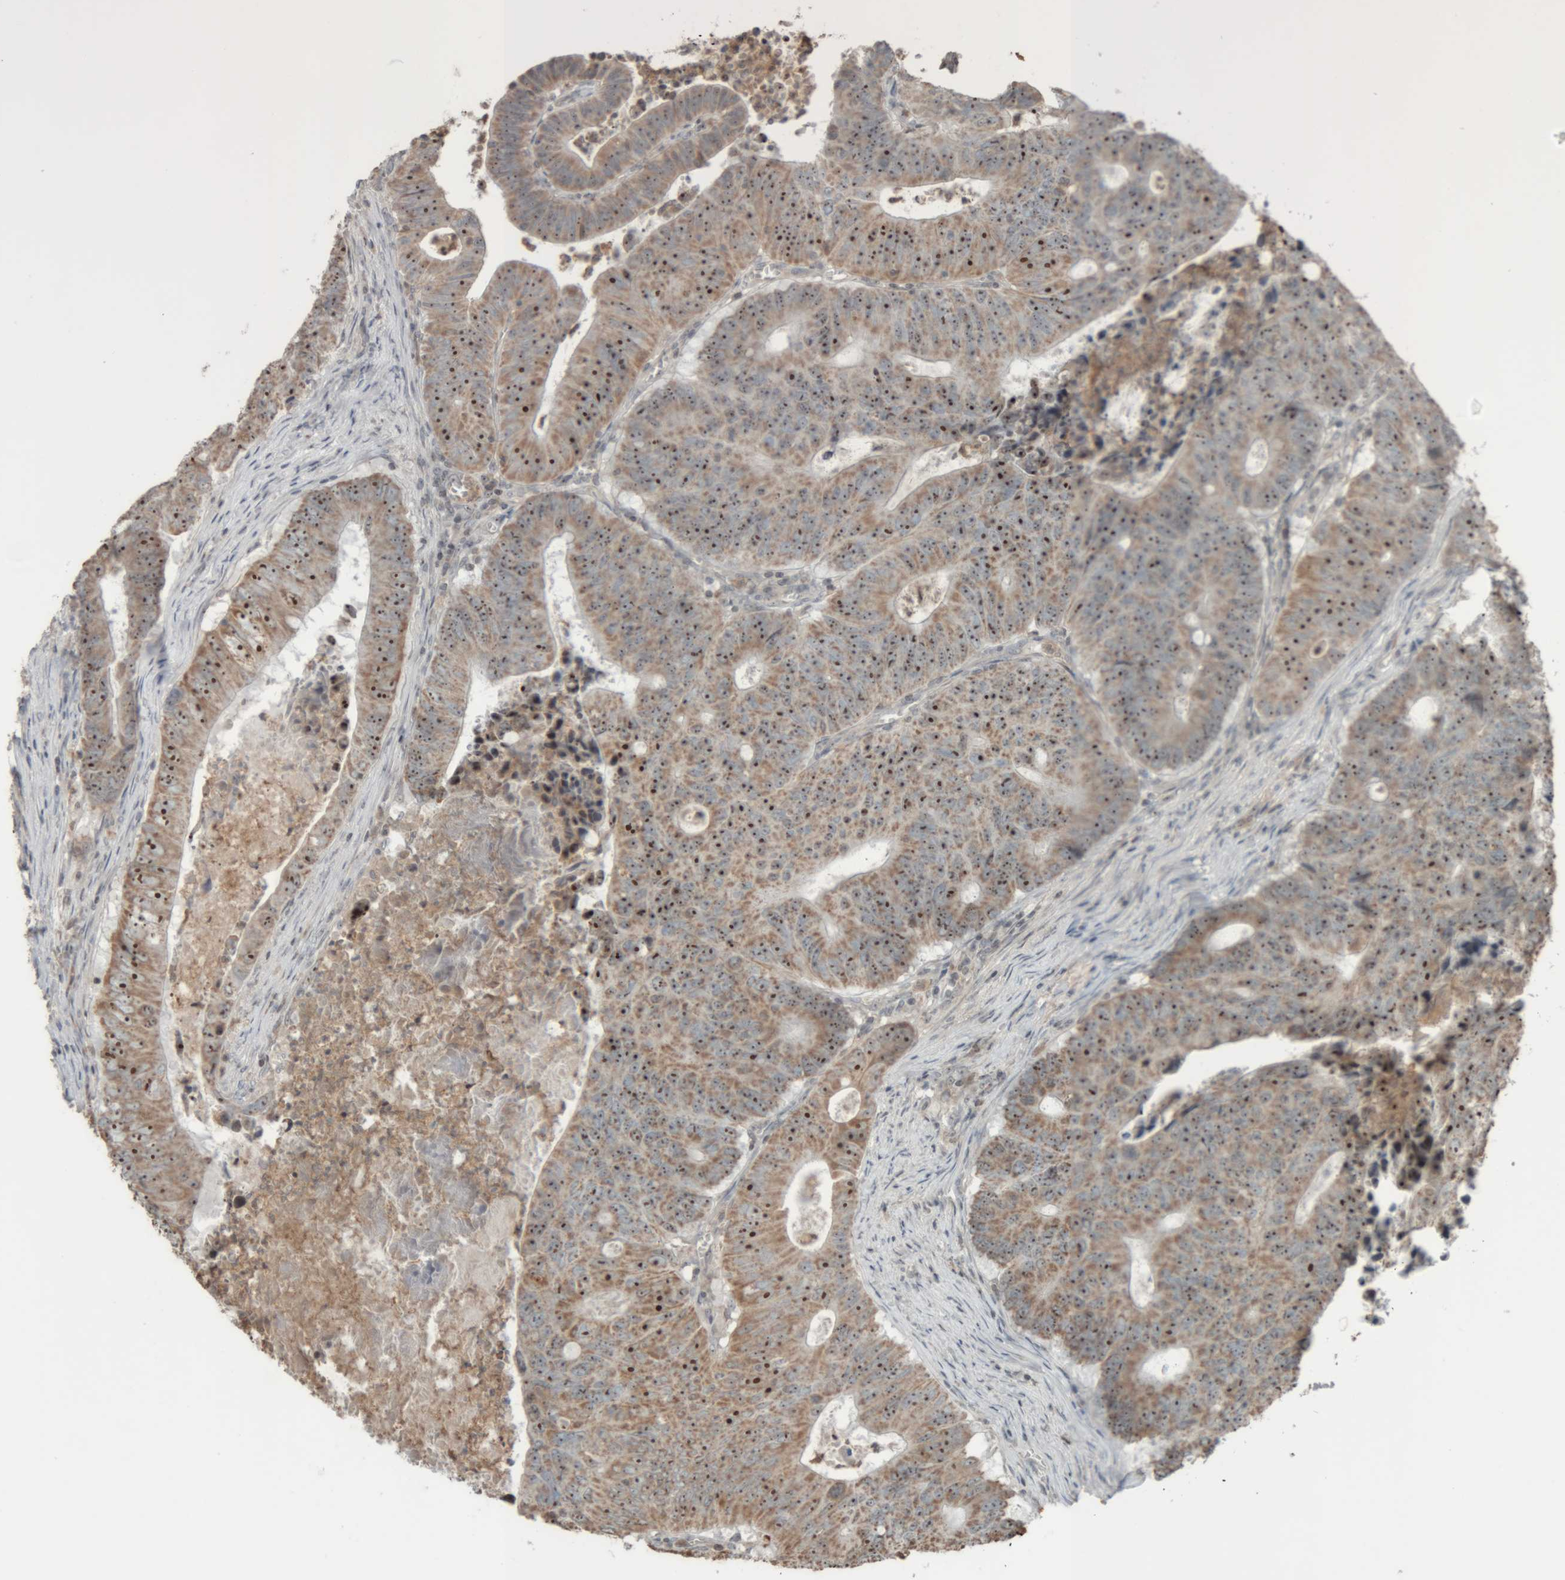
{"staining": {"intensity": "moderate", "quantity": ">75%", "location": "cytoplasmic/membranous,nuclear"}, "tissue": "colorectal cancer", "cell_type": "Tumor cells", "image_type": "cancer", "snomed": [{"axis": "morphology", "description": "Adenocarcinoma, NOS"}, {"axis": "topography", "description": "Colon"}], "caption": "Immunohistochemical staining of human colorectal adenocarcinoma shows moderate cytoplasmic/membranous and nuclear protein positivity in approximately >75% of tumor cells.", "gene": "RPF1", "patient": {"sex": "male", "age": 87}}